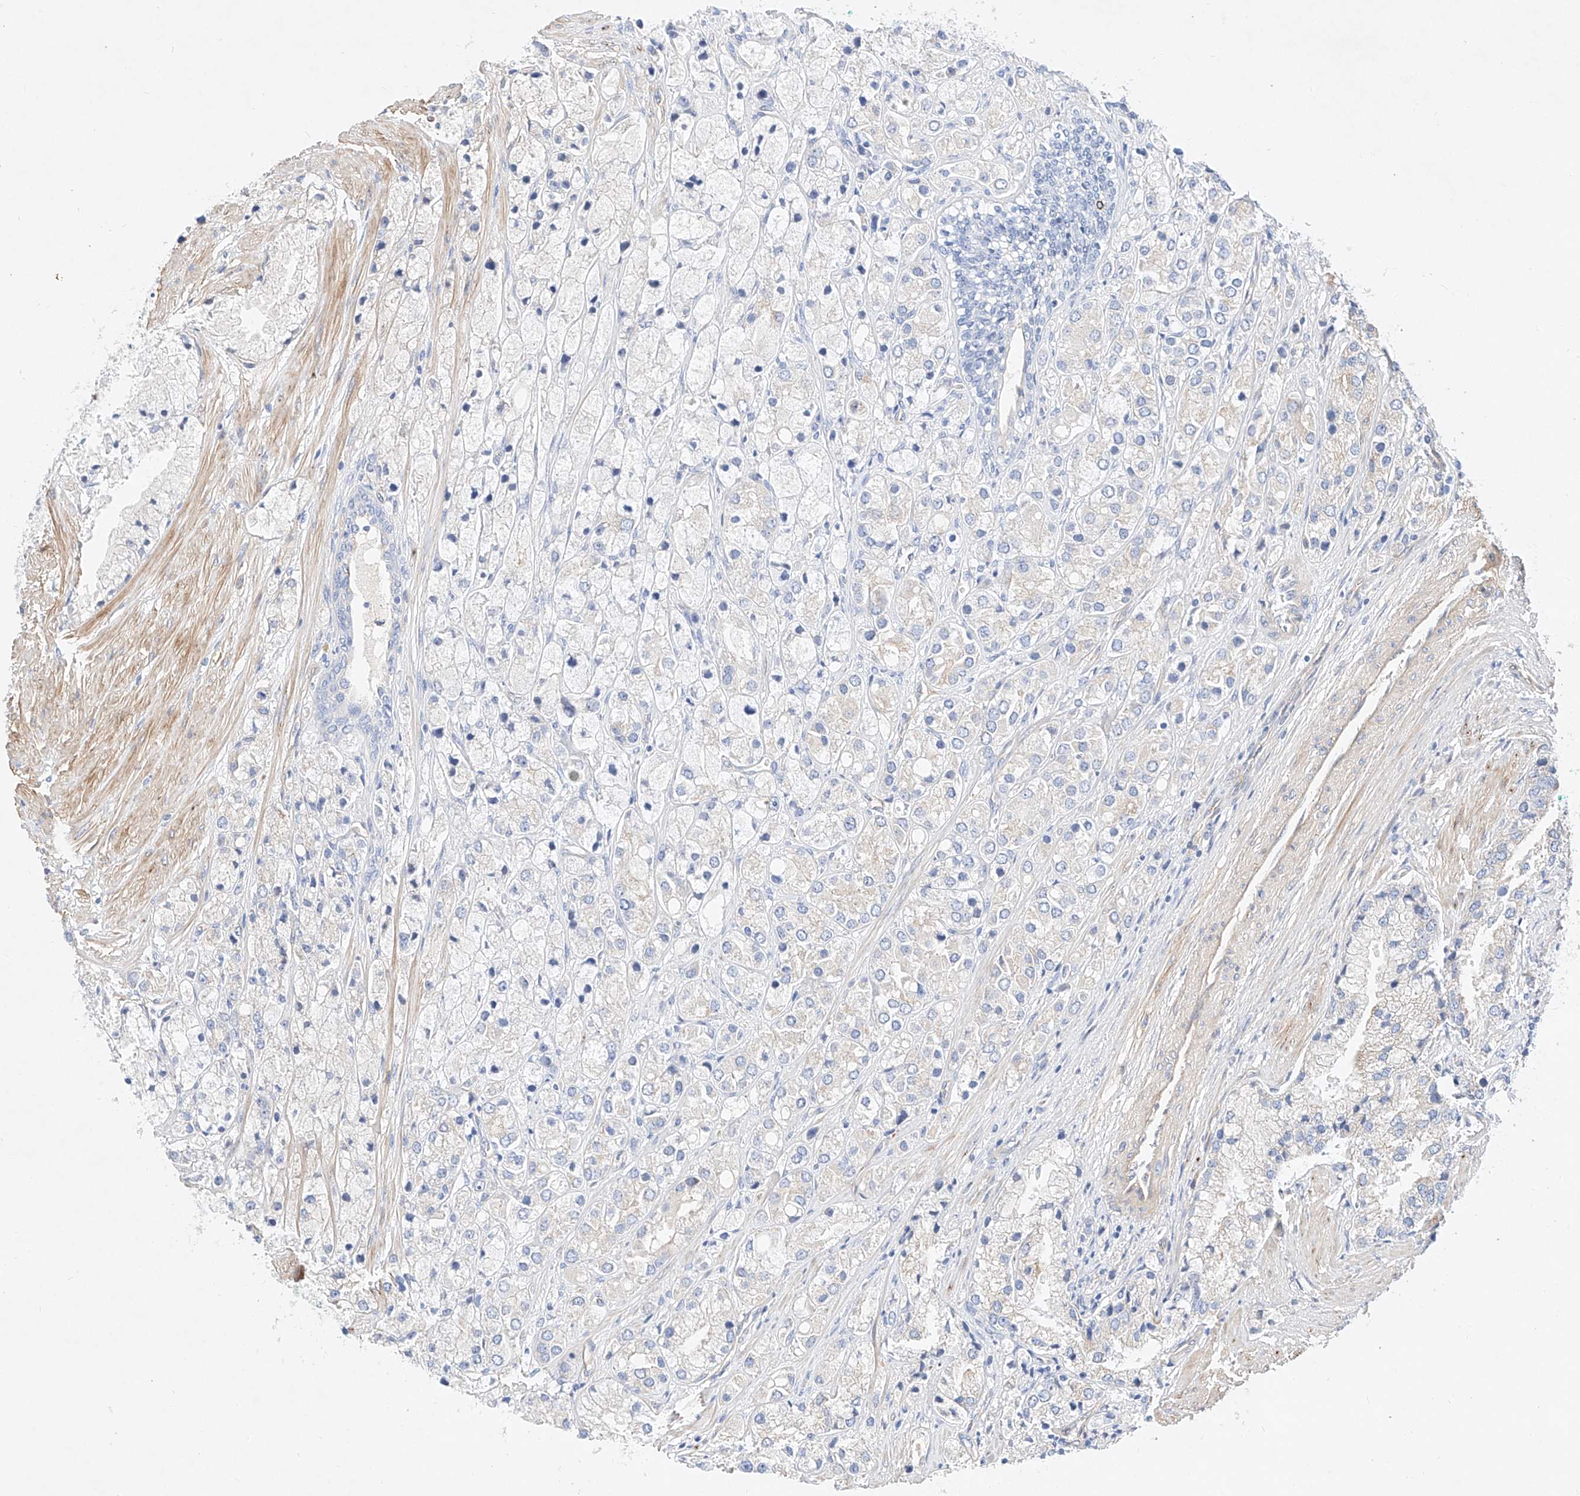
{"staining": {"intensity": "negative", "quantity": "none", "location": "none"}, "tissue": "prostate cancer", "cell_type": "Tumor cells", "image_type": "cancer", "snomed": [{"axis": "morphology", "description": "Adenocarcinoma, High grade"}, {"axis": "topography", "description": "Prostate"}], "caption": "DAB immunohistochemical staining of human prostate cancer demonstrates no significant expression in tumor cells.", "gene": "SBSPON", "patient": {"sex": "male", "age": 50}}